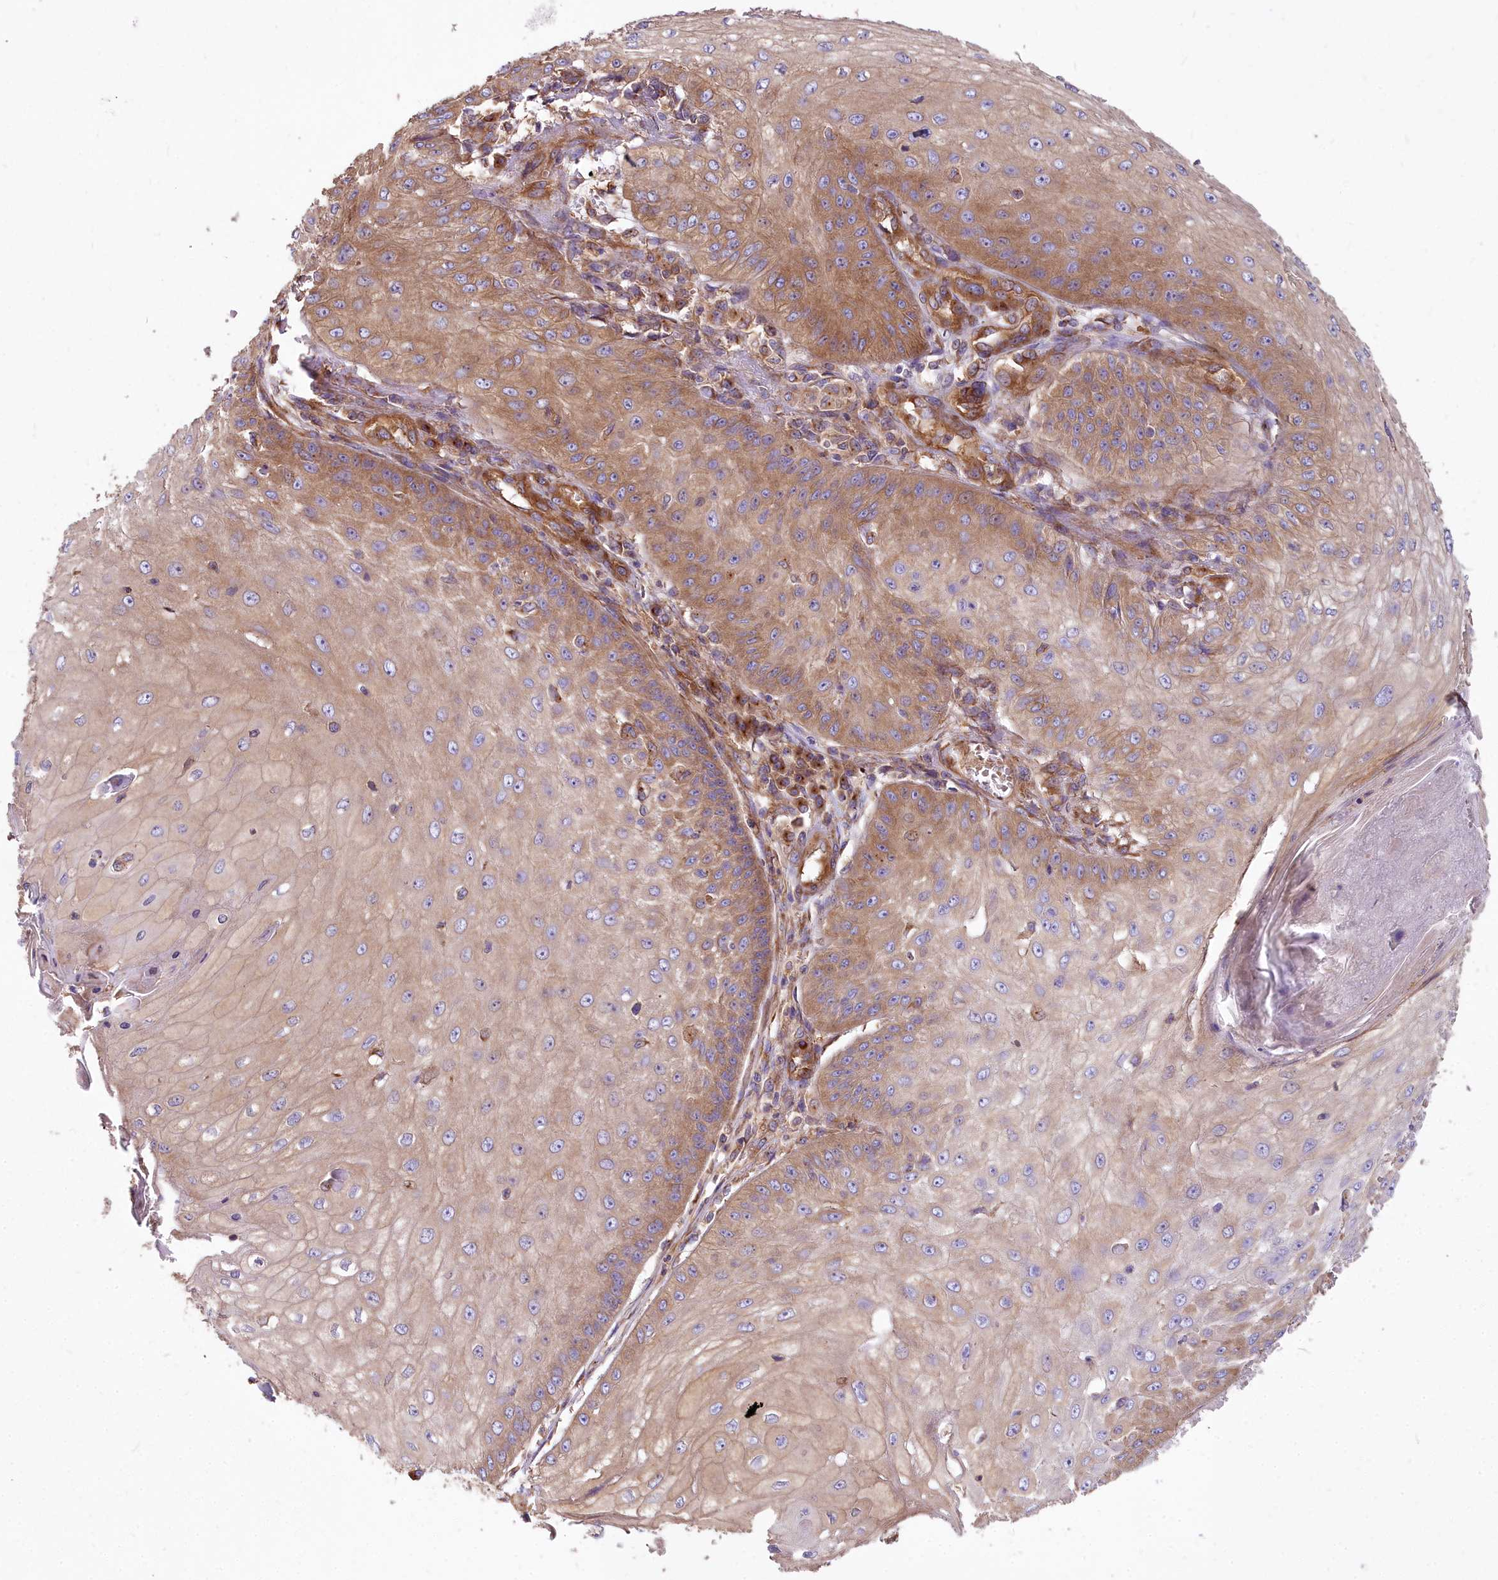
{"staining": {"intensity": "moderate", "quantity": ">75%", "location": "cytoplasmic/membranous"}, "tissue": "skin cancer", "cell_type": "Tumor cells", "image_type": "cancer", "snomed": [{"axis": "morphology", "description": "Squamous cell carcinoma, NOS"}, {"axis": "topography", "description": "Skin"}], "caption": "Skin squamous cell carcinoma was stained to show a protein in brown. There is medium levels of moderate cytoplasmic/membranous staining in about >75% of tumor cells. The staining was performed using DAB (3,3'-diaminobenzidine) to visualize the protein expression in brown, while the nuclei were stained in blue with hematoxylin (Magnification: 20x).", "gene": "DCTN3", "patient": {"sex": "male", "age": 70}}